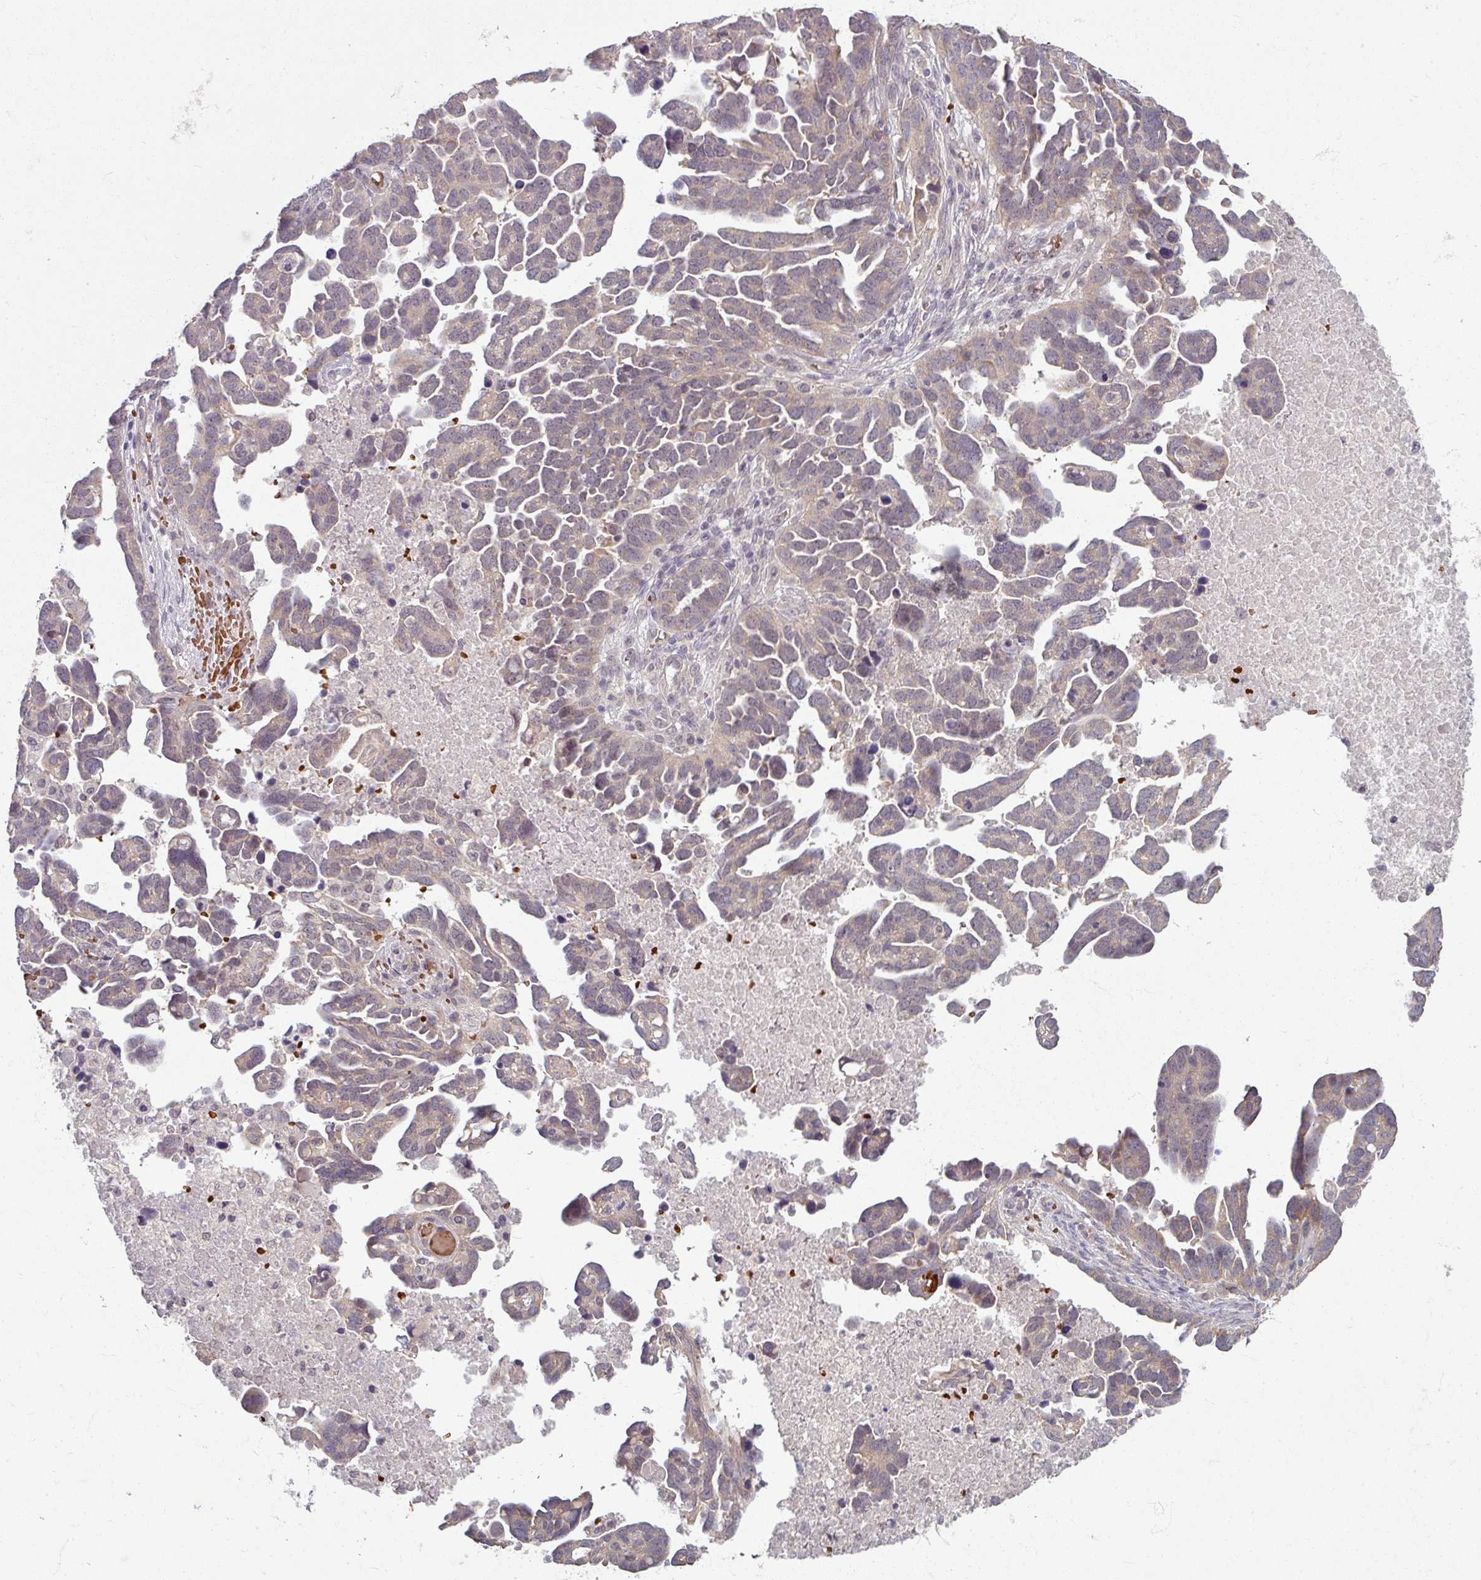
{"staining": {"intensity": "weak", "quantity": ">75%", "location": "cytoplasmic/membranous"}, "tissue": "ovarian cancer", "cell_type": "Tumor cells", "image_type": "cancer", "snomed": [{"axis": "morphology", "description": "Cystadenocarcinoma, serous, NOS"}, {"axis": "topography", "description": "Ovary"}], "caption": "DAB immunohistochemical staining of human ovarian cancer shows weak cytoplasmic/membranous protein staining in about >75% of tumor cells.", "gene": "KMT5C", "patient": {"sex": "female", "age": 54}}